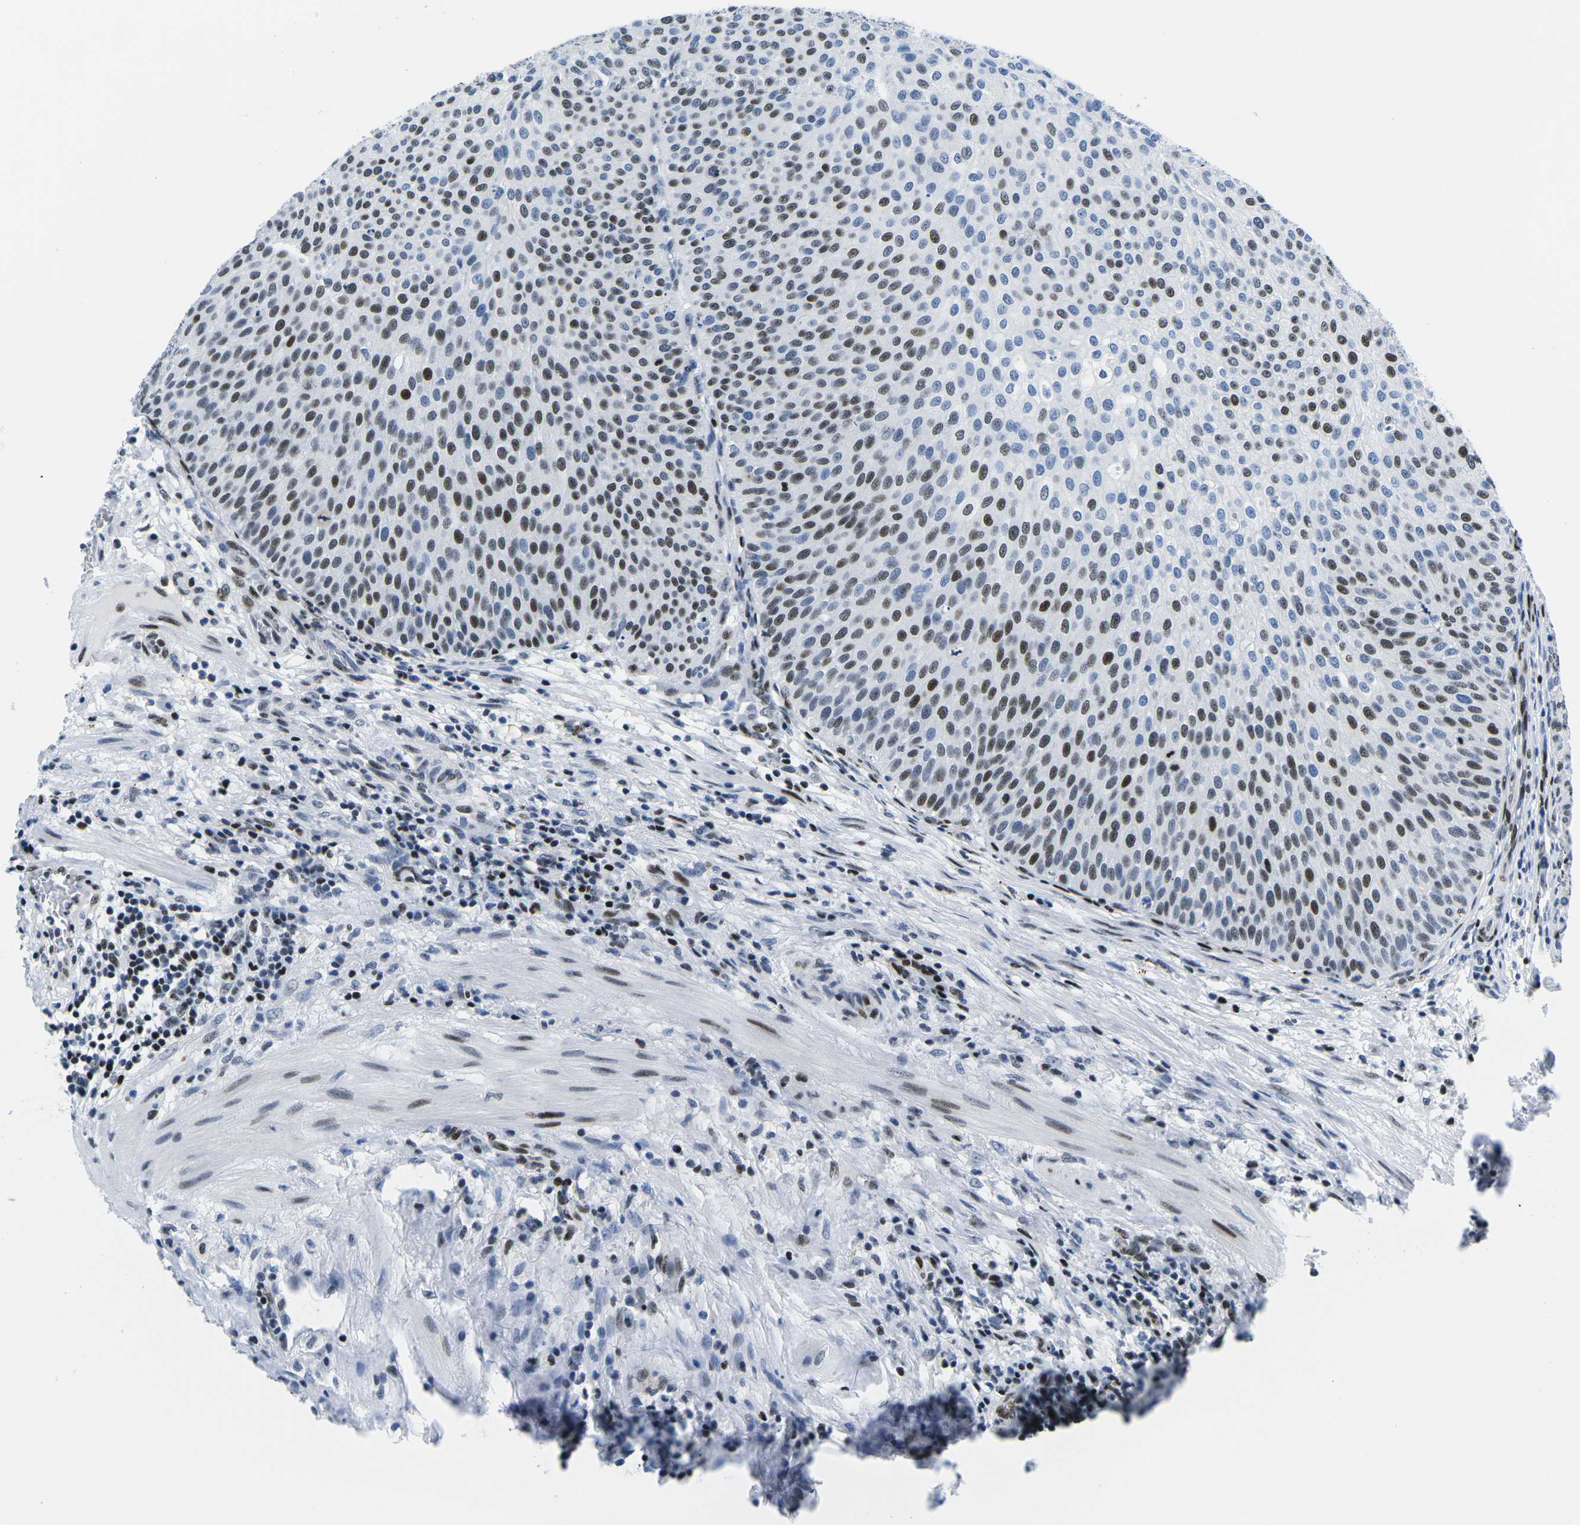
{"staining": {"intensity": "moderate", "quantity": "25%-75%", "location": "nuclear"}, "tissue": "urothelial cancer", "cell_type": "Tumor cells", "image_type": "cancer", "snomed": [{"axis": "morphology", "description": "Urothelial carcinoma, Low grade"}, {"axis": "topography", "description": "Smooth muscle"}, {"axis": "topography", "description": "Urinary bladder"}], "caption": "About 25%-75% of tumor cells in urothelial carcinoma (low-grade) exhibit moderate nuclear protein expression as visualized by brown immunohistochemical staining.", "gene": "ATF1", "patient": {"sex": "male", "age": 60}}